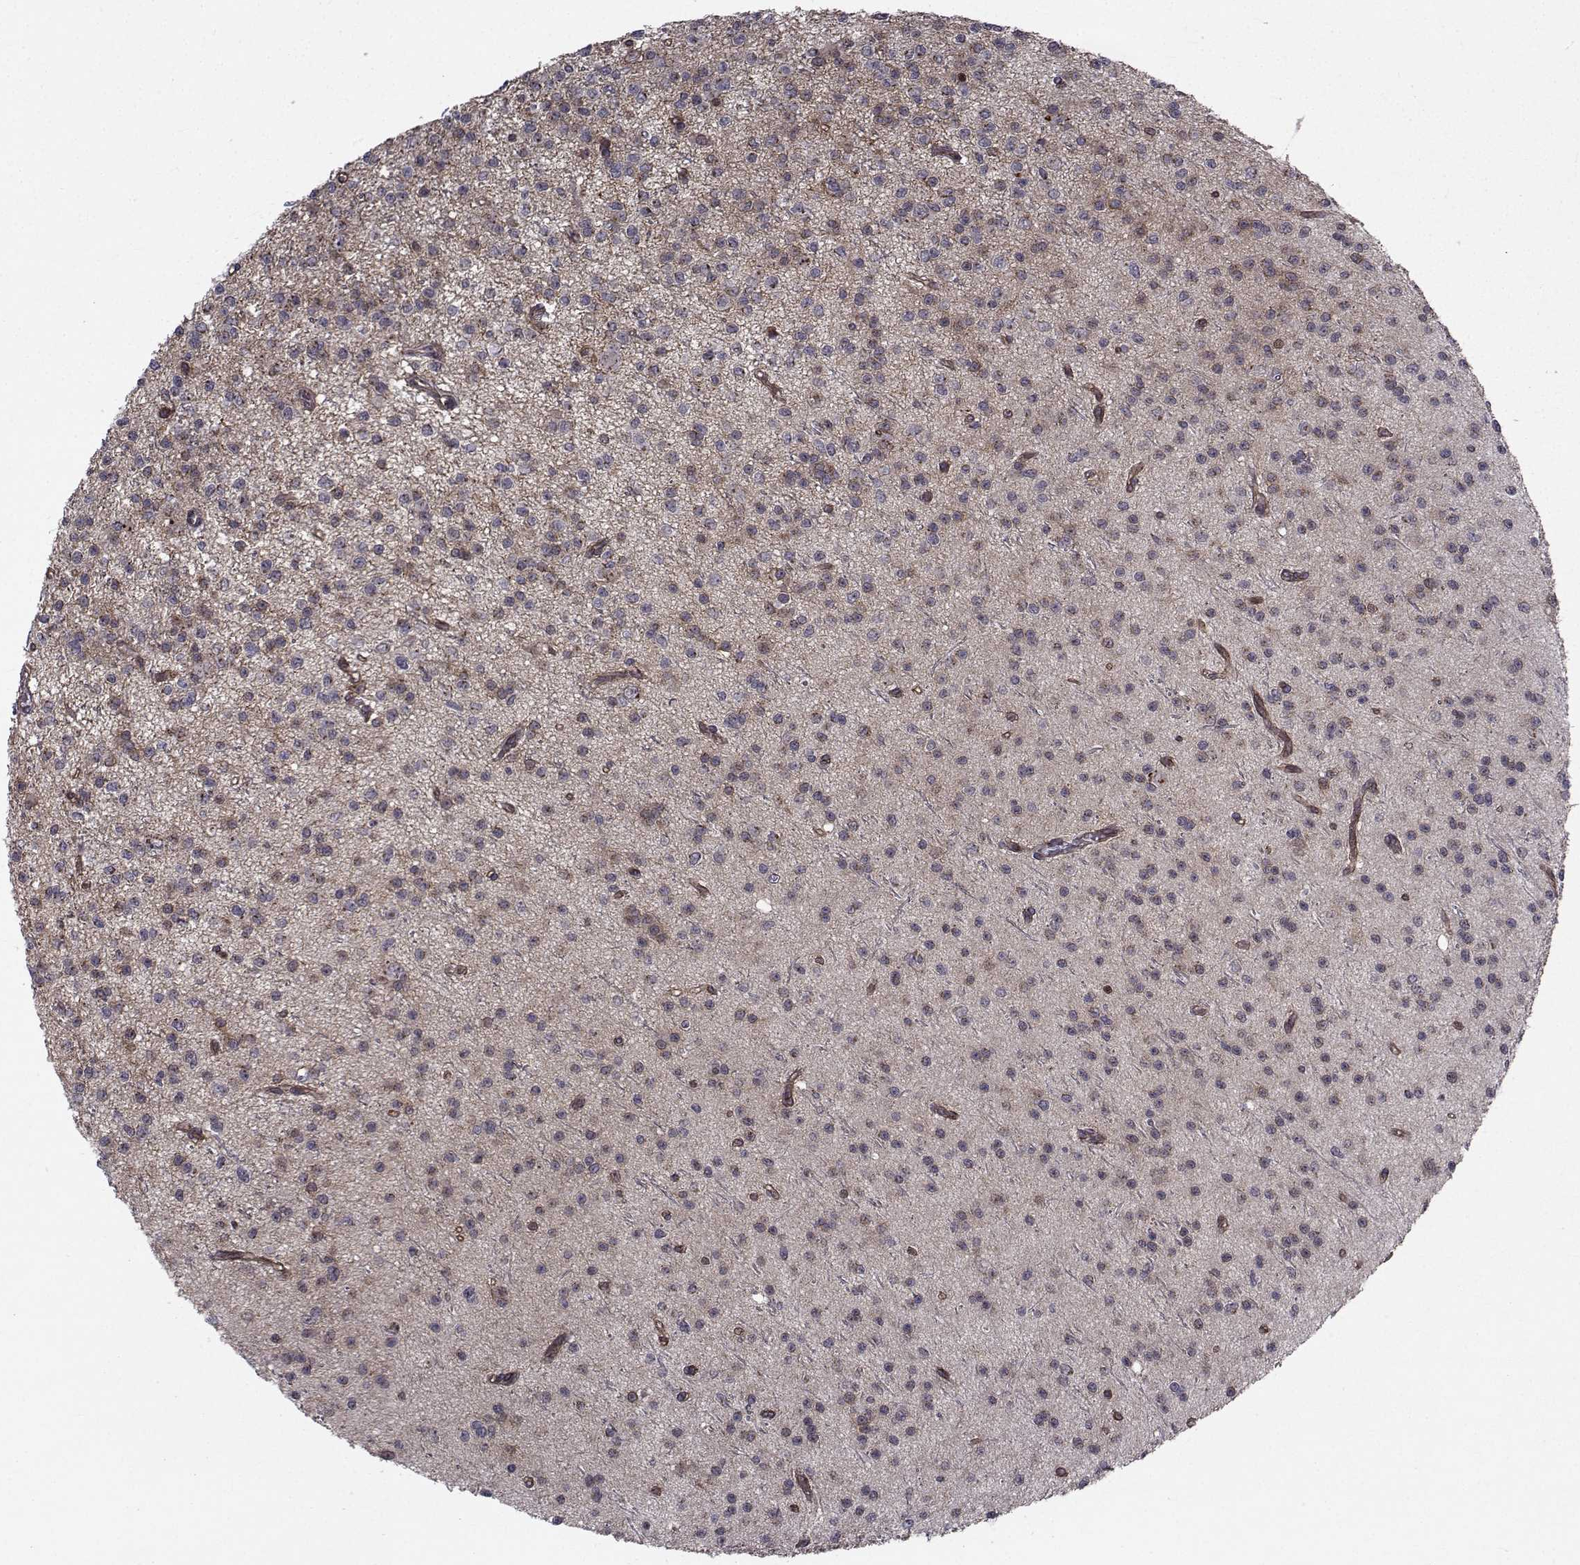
{"staining": {"intensity": "negative", "quantity": "none", "location": "none"}, "tissue": "glioma", "cell_type": "Tumor cells", "image_type": "cancer", "snomed": [{"axis": "morphology", "description": "Glioma, malignant, Low grade"}, {"axis": "topography", "description": "Brain"}], "caption": "A micrograph of low-grade glioma (malignant) stained for a protein demonstrates no brown staining in tumor cells.", "gene": "ATP6V1C2", "patient": {"sex": "male", "age": 27}}